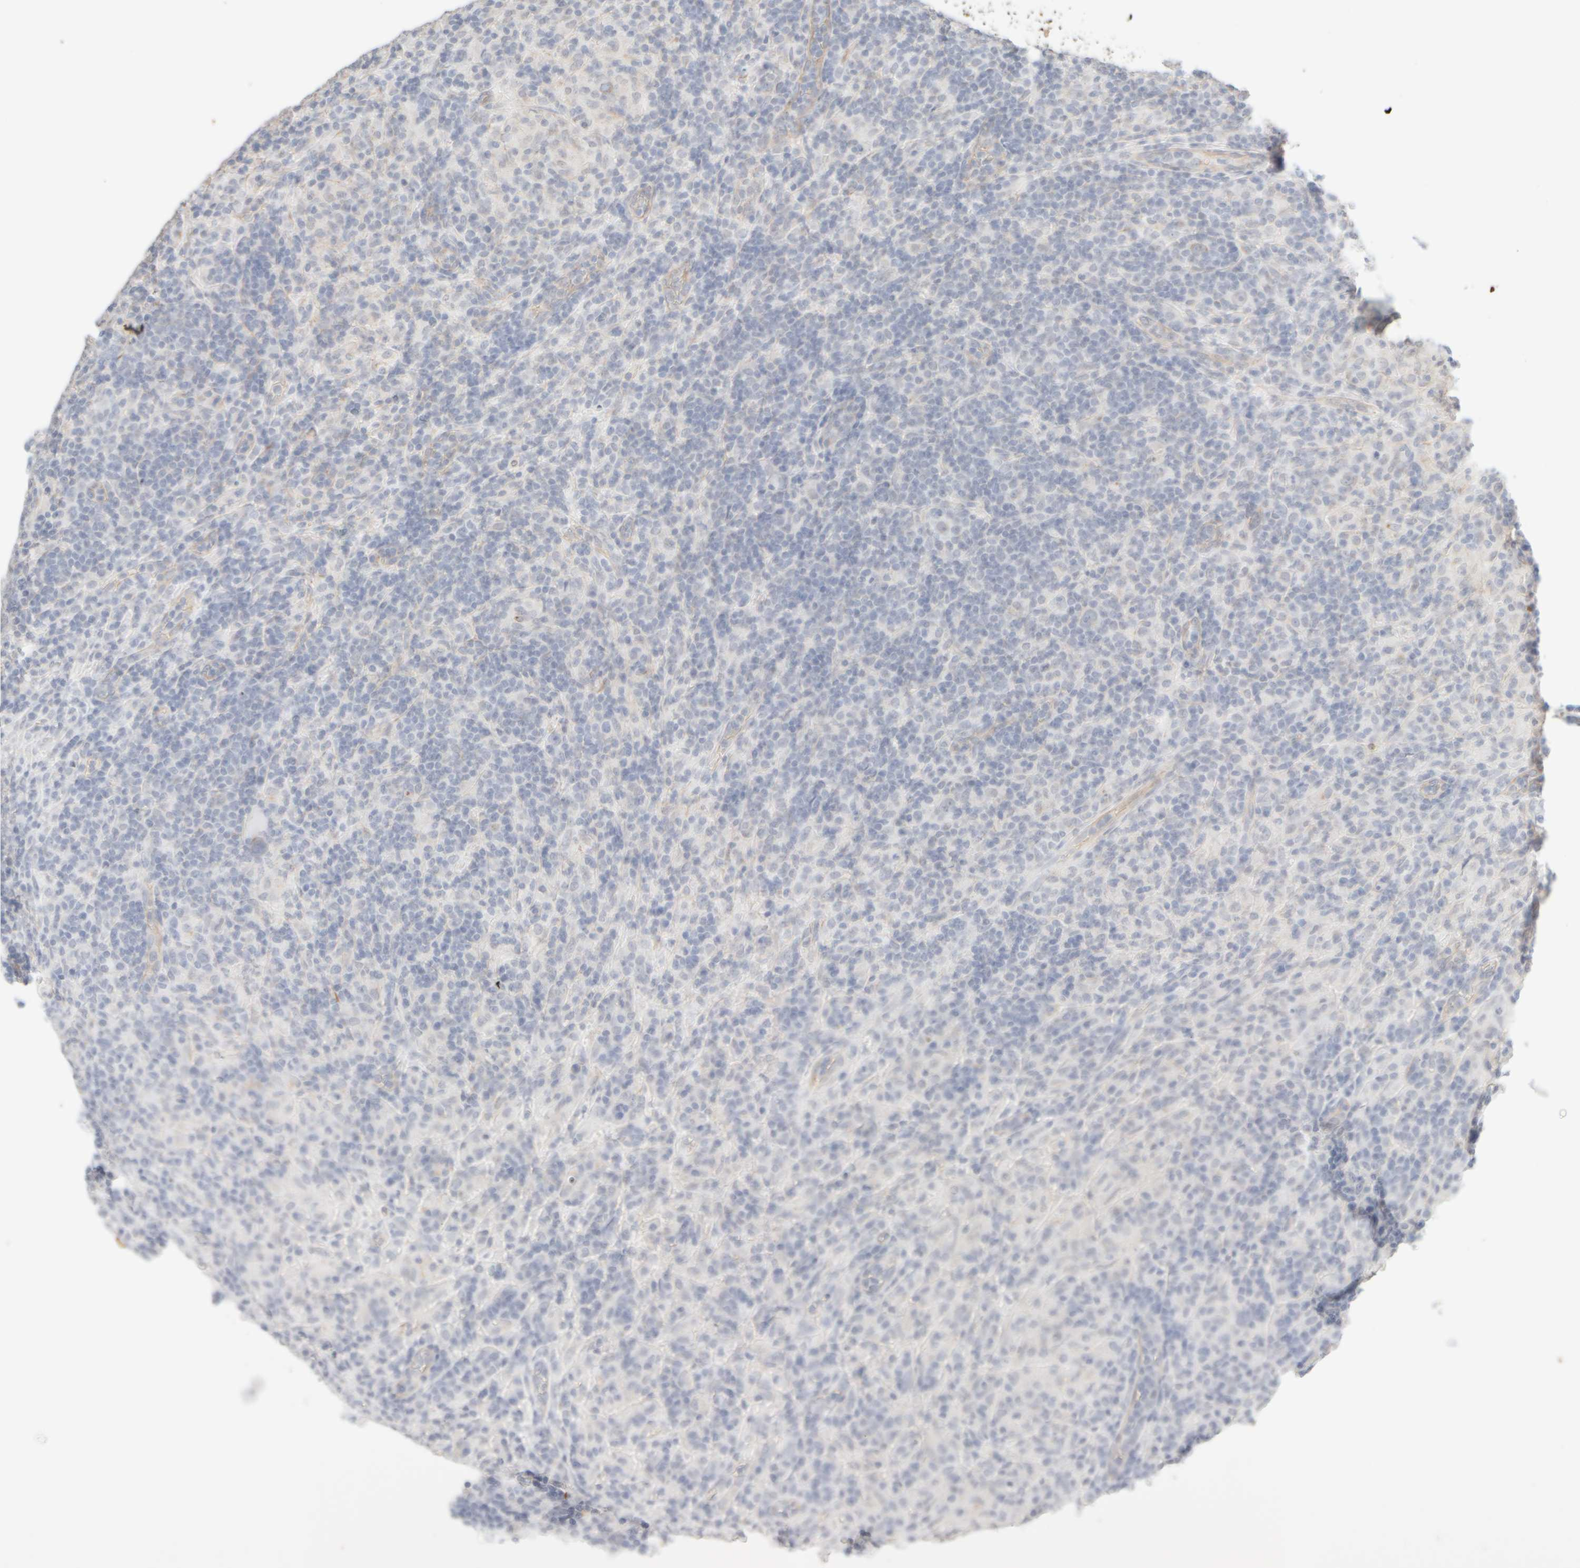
{"staining": {"intensity": "negative", "quantity": "none", "location": "none"}, "tissue": "lymphoma", "cell_type": "Tumor cells", "image_type": "cancer", "snomed": [{"axis": "morphology", "description": "Hodgkin's disease, NOS"}, {"axis": "topography", "description": "Lymph node"}], "caption": "Immunohistochemical staining of human Hodgkin's disease shows no significant staining in tumor cells.", "gene": "KRT15", "patient": {"sex": "male", "age": 70}}